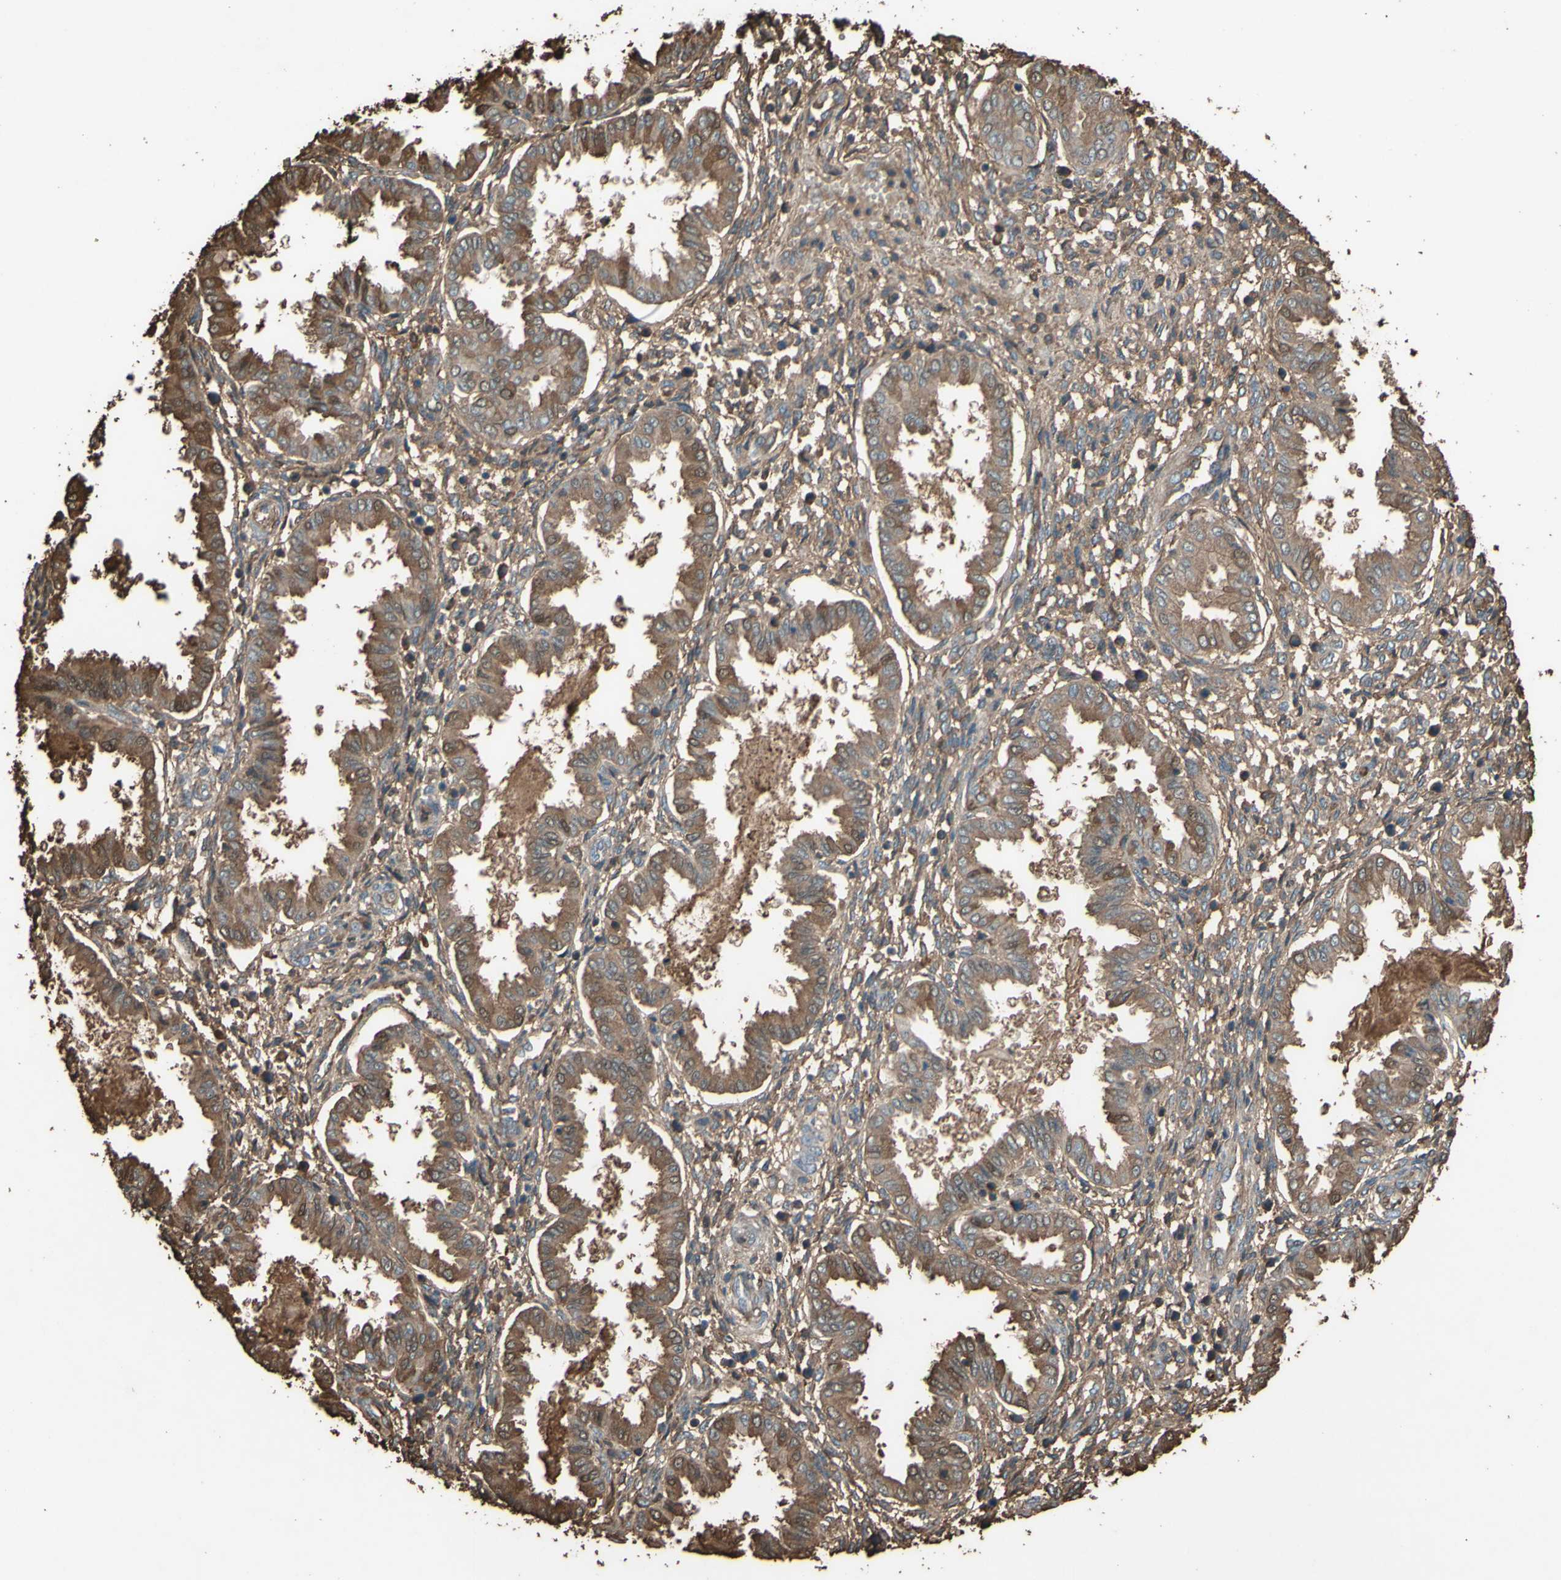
{"staining": {"intensity": "moderate", "quantity": "25%-75%", "location": "cytoplasmic/membranous"}, "tissue": "endometrium", "cell_type": "Cells in endometrial stroma", "image_type": "normal", "snomed": [{"axis": "morphology", "description": "Normal tissue, NOS"}, {"axis": "topography", "description": "Endometrium"}], "caption": "Cells in endometrial stroma exhibit medium levels of moderate cytoplasmic/membranous positivity in about 25%-75% of cells in unremarkable endometrium. (IHC, brightfield microscopy, high magnification).", "gene": "PTGDS", "patient": {"sex": "female", "age": 33}}